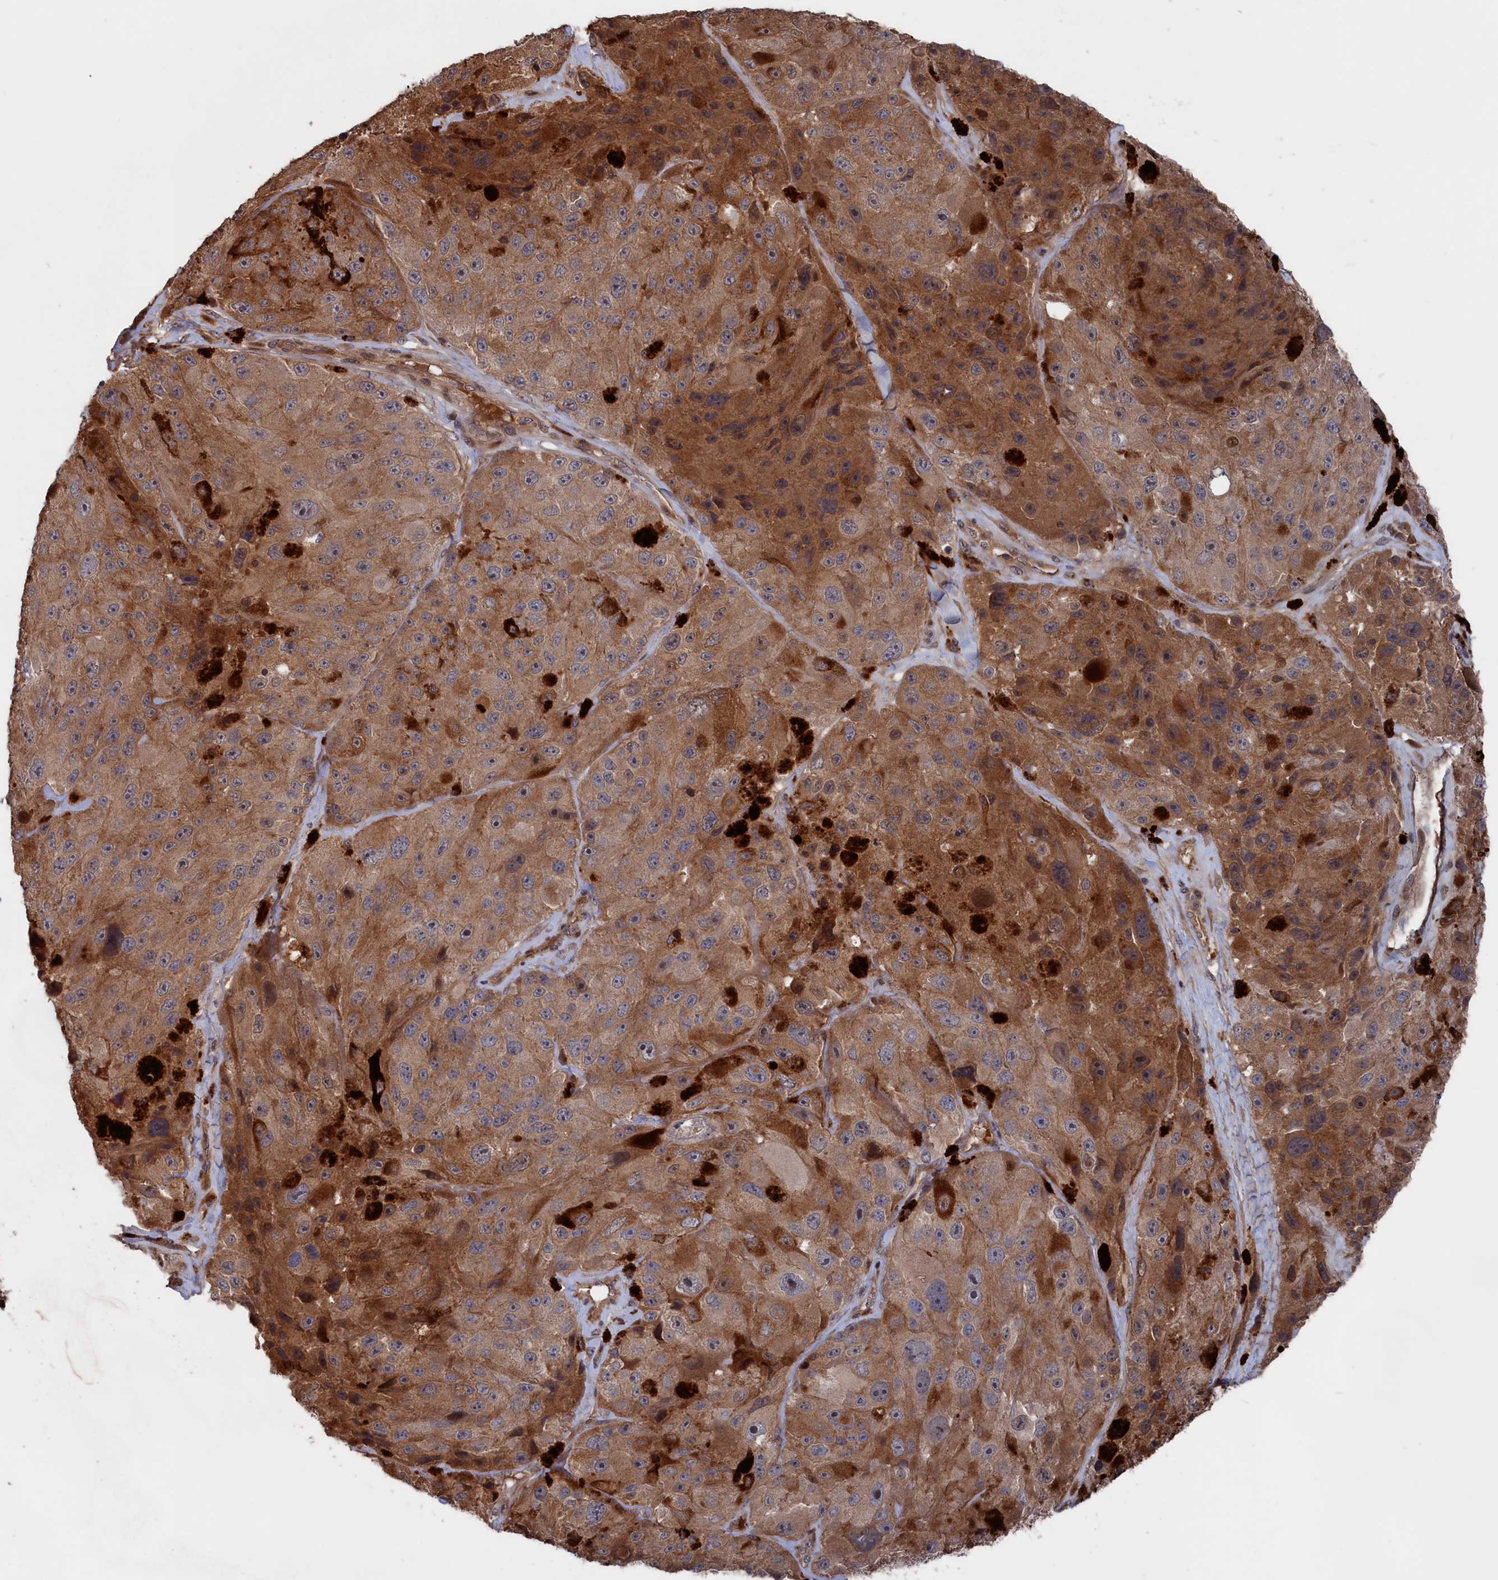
{"staining": {"intensity": "moderate", "quantity": ">75%", "location": "cytoplasmic/membranous"}, "tissue": "melanoma", "cell_type": "Tumor cells", "image_type": "cancer", "snomed": [{"axis": "morphology", "description": "Malignant melanoma, Metastatic site"}, {"axis": "topography", "description": "Lymph node"}], "caption": "The photomicrograph reveals staining of malignant melanoma (metastatic site), revealing moderate cytoplasmic/membranous protein expression (brown color) within tumor cells.", "gene": "PLA2G15", "patient": {"sex": "male", "age": 62}}